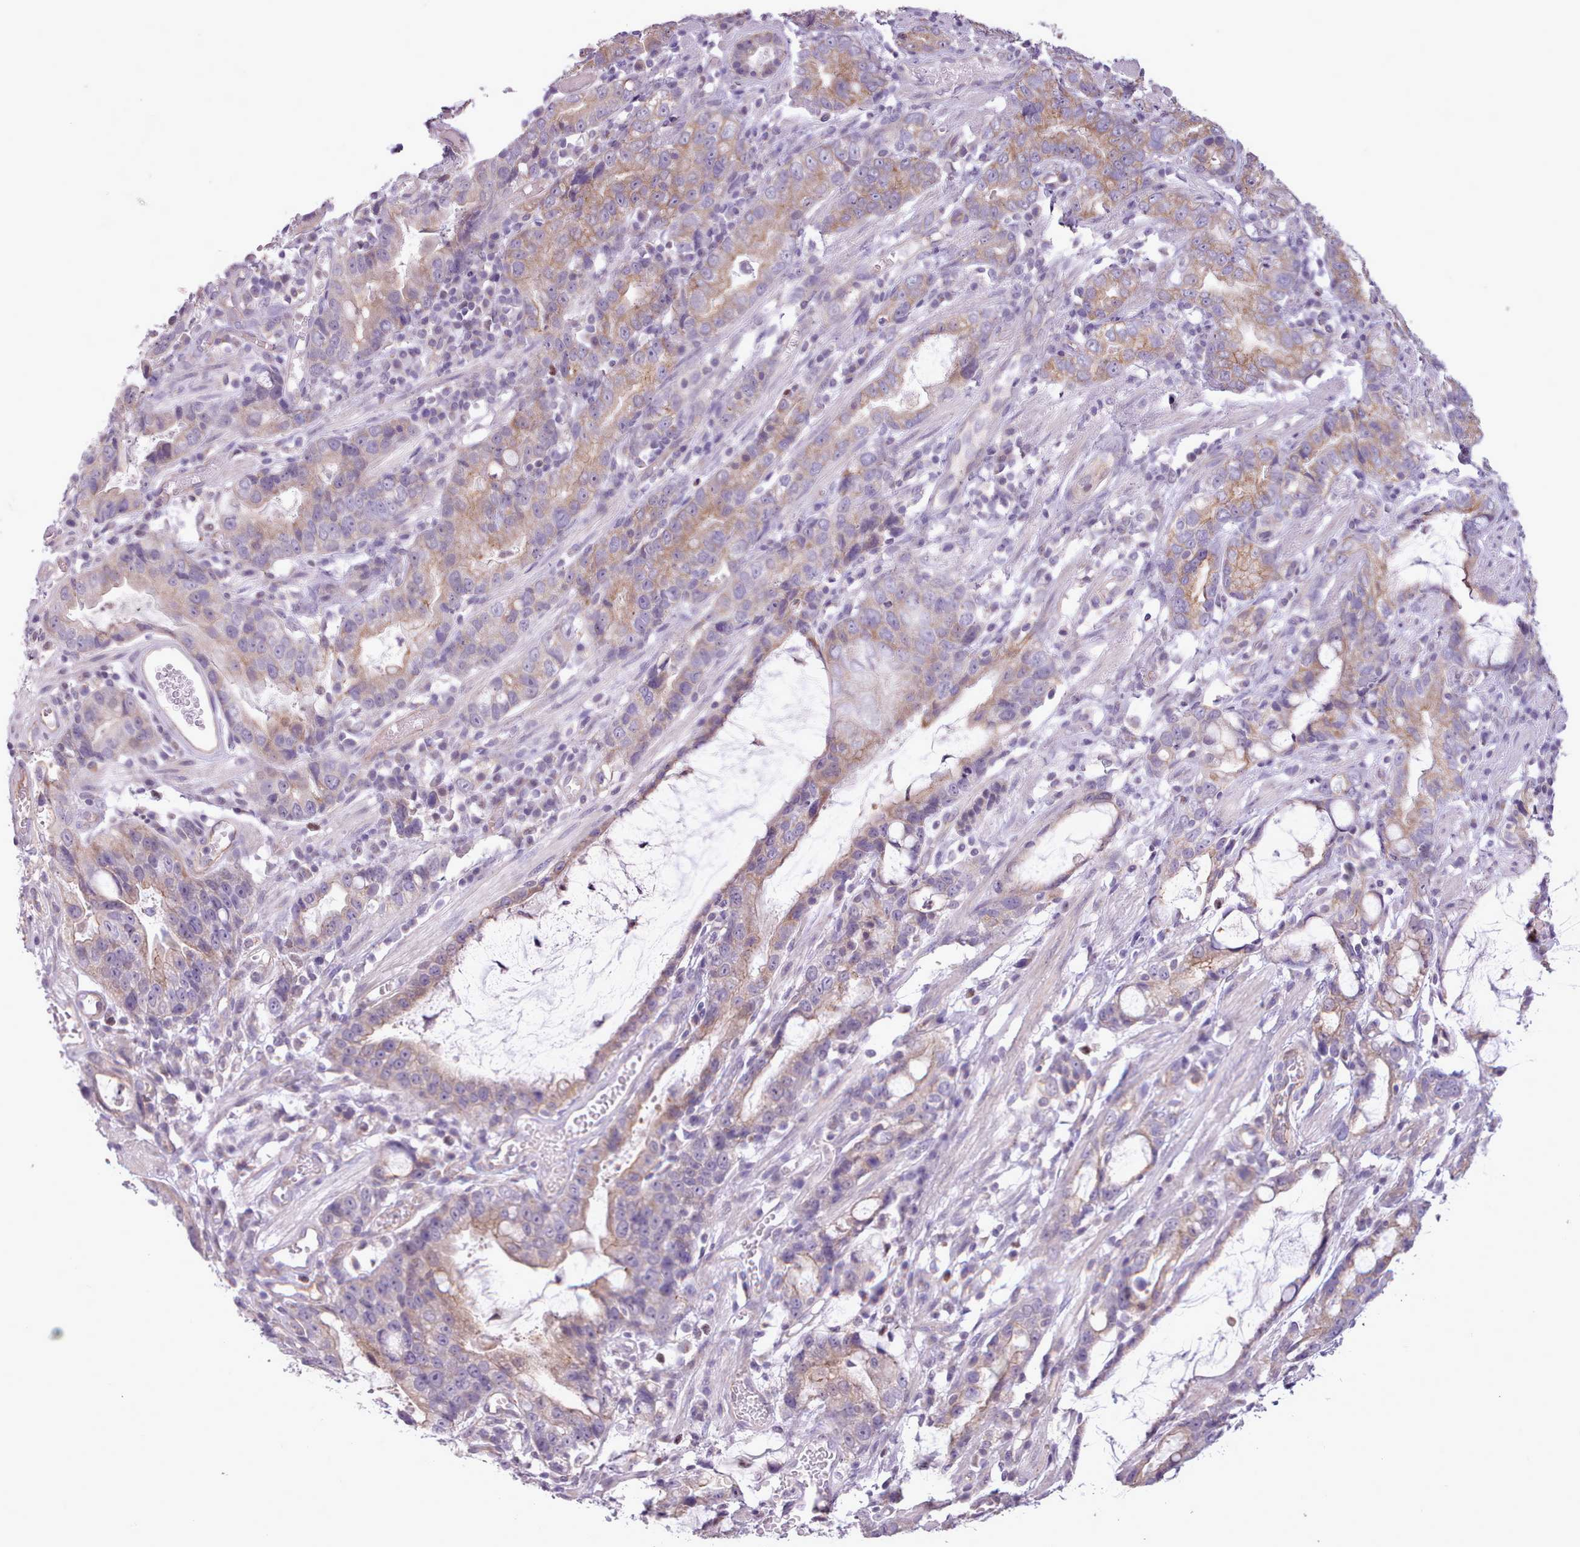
{"staining": {"intensity": "moderate", "quantity": "25%-75%", "location": "cytoplasmic/membranous"}, "tissue": "stomach cancer", "cell_type": "Tumor cells", "image_type": "cancer", "snomed": [{"axis": "morphology", "description": "Adenocarcinoma, NOS"}, {"axis": "topography", "description": "Stomach"}], "caption": "A micrograph of human adenocarcinoma (stomach) stained for a protein reveals moderate cytoplasmic/membranous brown staining in tumor cells. (Brightfield microscopy of DAB IHC at high magnification).", "gene": "SLURP1", "patient": {"sex": "male", "age": 55}}